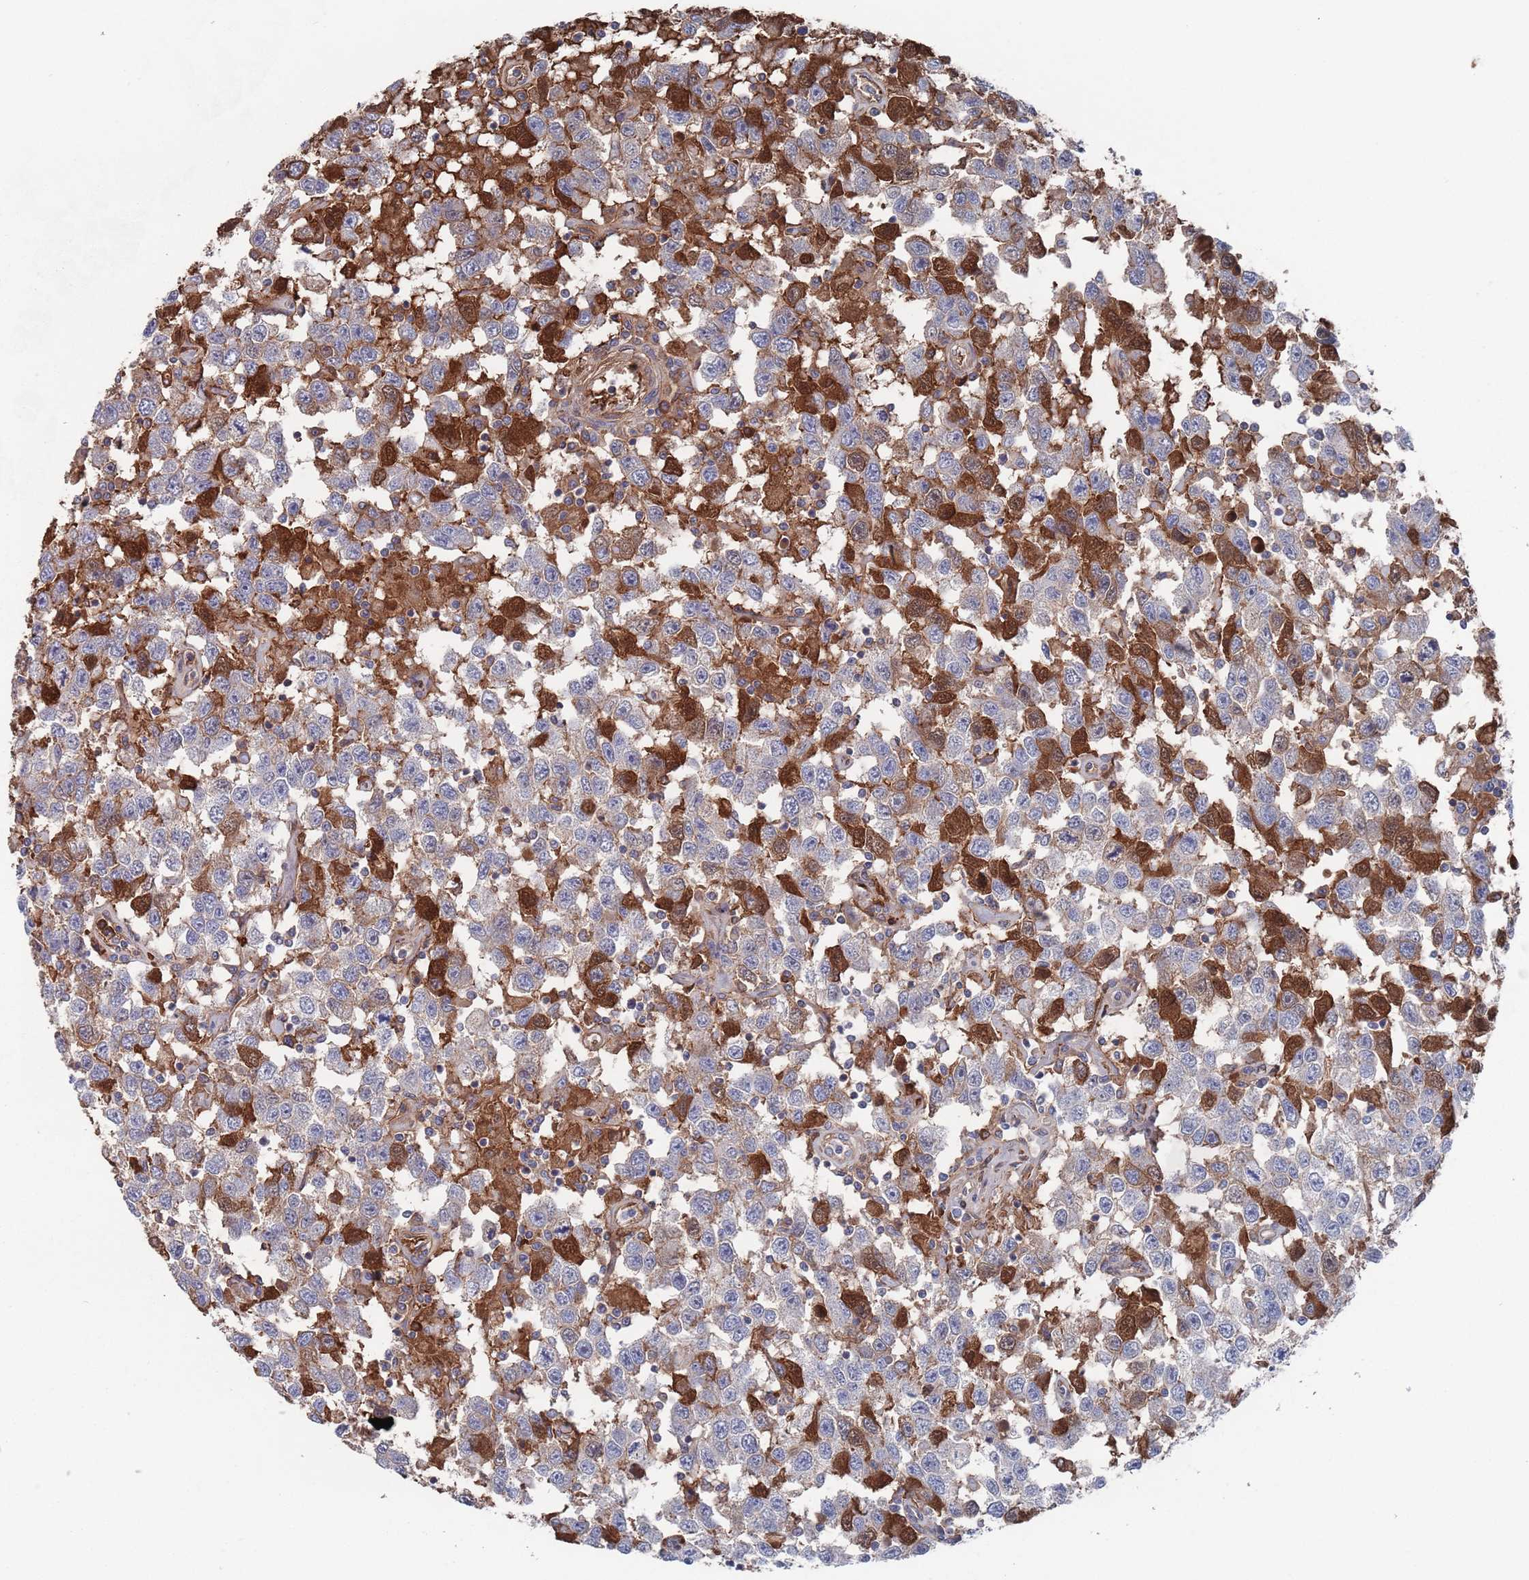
{"staining": {"intensity": "strong", "quantity": "25%-75%", "location": "cytoplasmic/membranous"}, "tissue": "testis cancer", "cell_type": "Tumor cells", "image_type": "cancer", "snomed": [{"axis": "morphology", "description": "Seminoma, NOS"}, {"axis": "topography", "description": "Testis"}], "caption": "This is a micrograph of IHC staining of testis seminoma, which shows strong positivity in the cytoplasmic/membranous of tumor cells.", "gene": "PLEKHA4", "patient": {"sex": "male", "age": 41}}